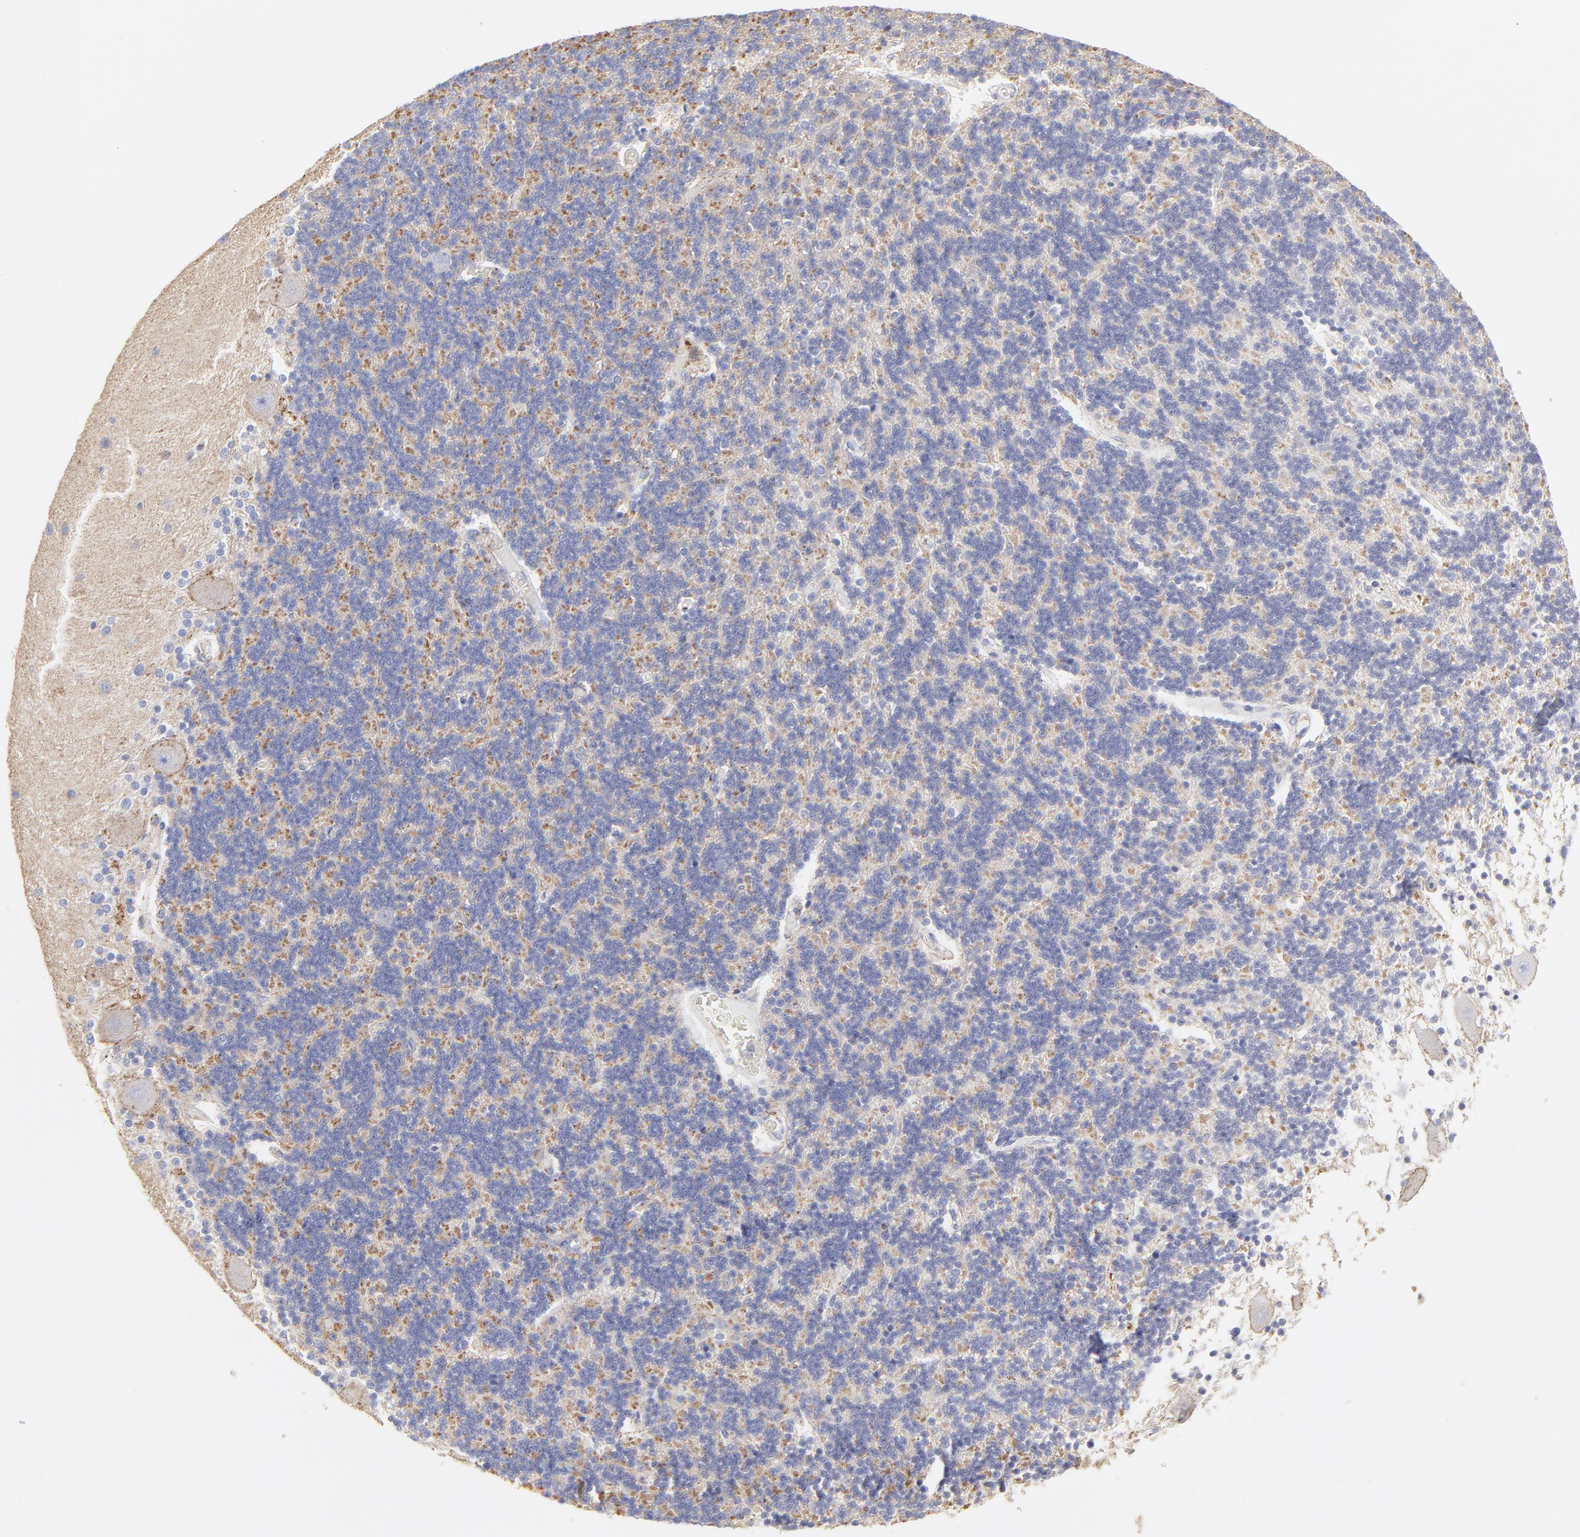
{"staining": {"intensity": "moderate", "quantity": "<25%", "location": "cytoplasmic/membranous"}, "tissue": "cerebellum", "cell_type": "Cells in granular layer", "image_type": "normal", "snomed": [{"axis": "morphology", "description": "Normal tissue, NOS"}, {"axis": "topography", "description": "Cerebellum"}], "caption": "Cells in granular layer demonstrate moderate cytoplasmic/membranous staining in approximately <25% of cells in benign cerebellum. The staining is performed using DAB (3,3'-diaminobenzidine) brown chromogen to label protein expression. The nuclei are counter-stained blue using hematoxylin.", "gene": "ANXA6", "patient": {"sex": "female", "age": 54}}